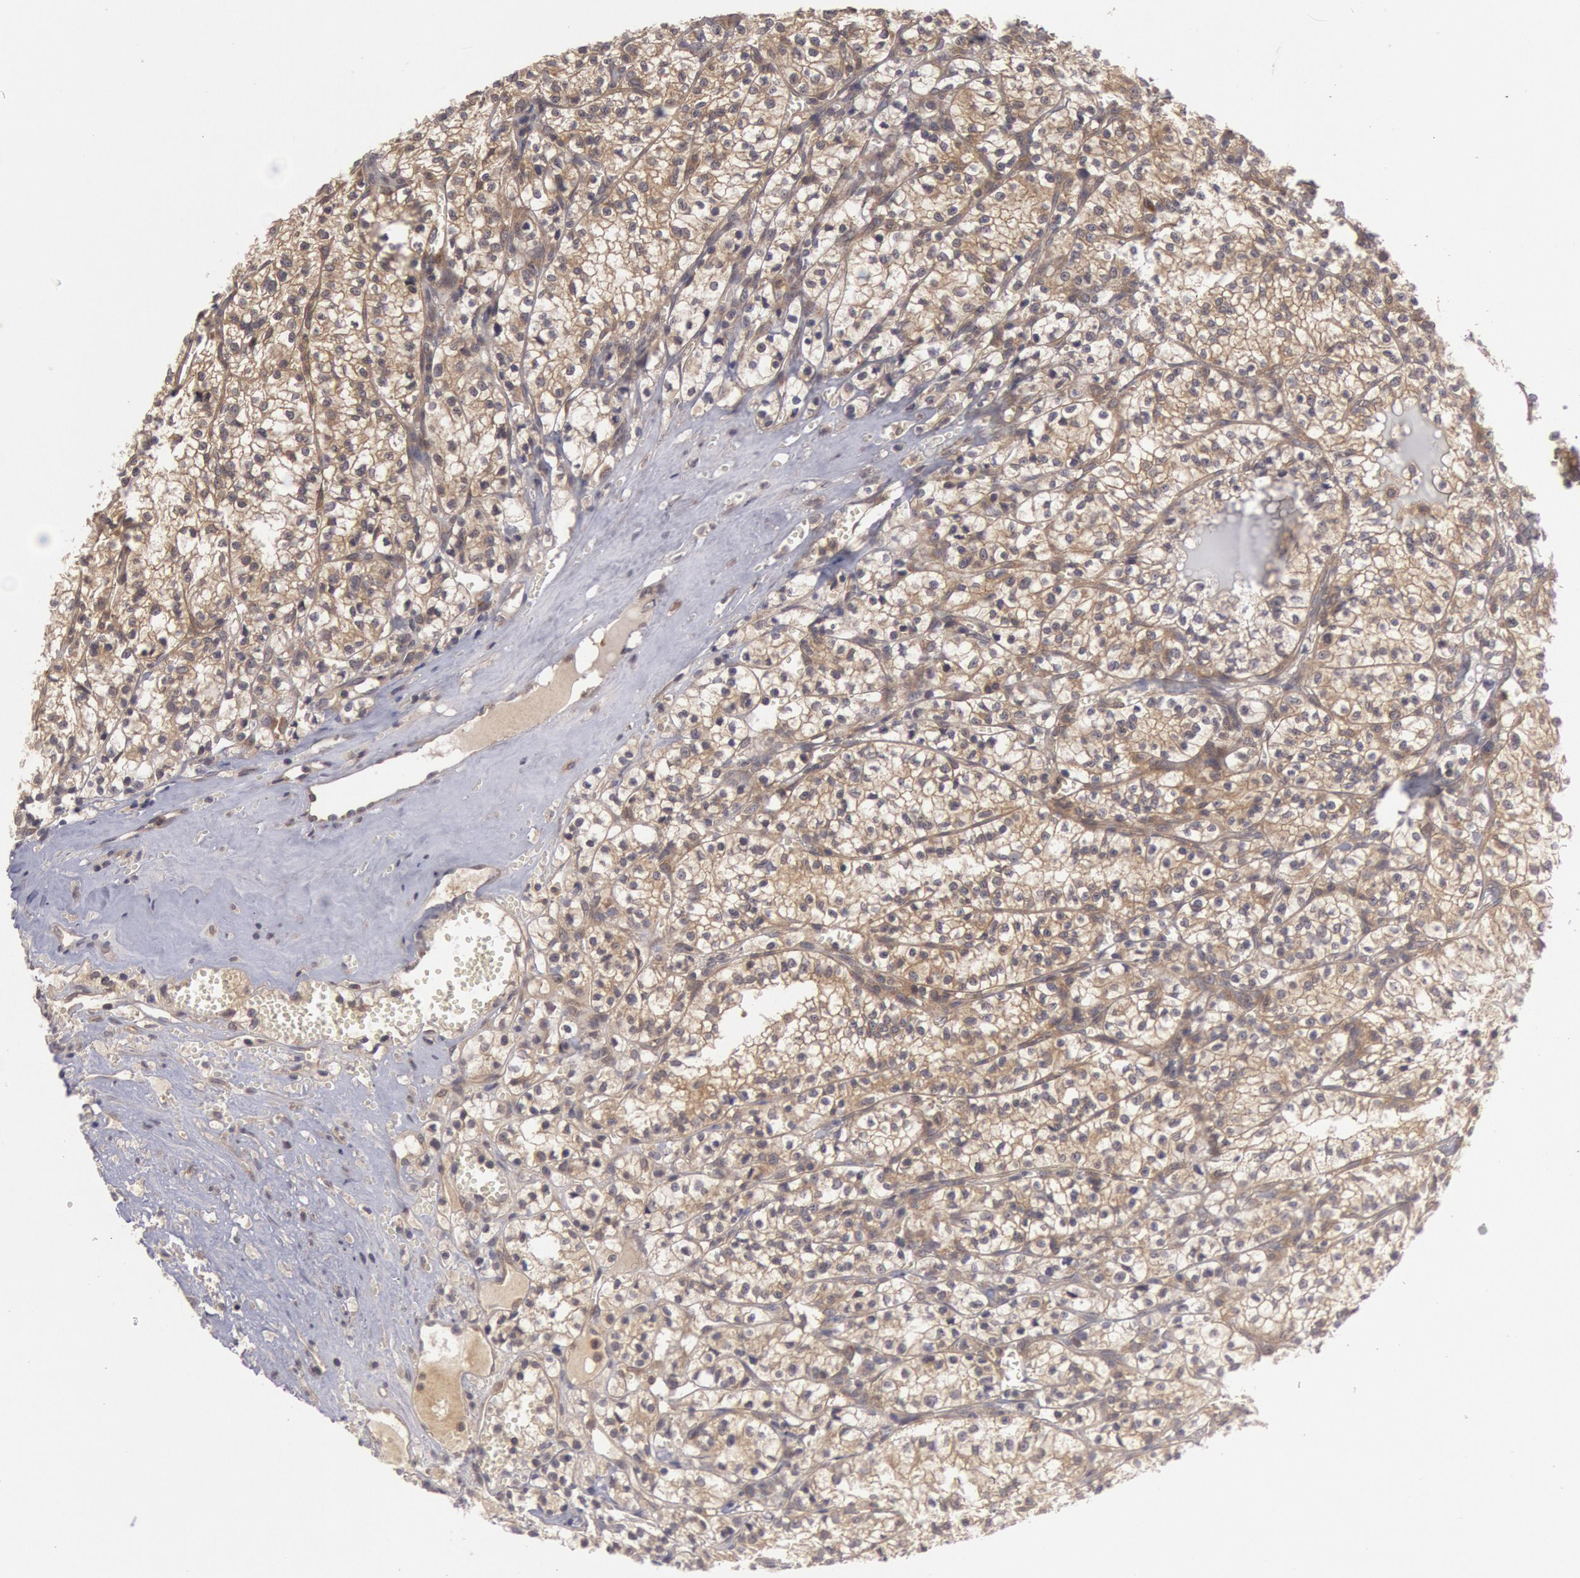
{"staining": {"intensity": "moderate", "quantity": ">75%", "location": "cytoplasmic/membranous"}, "tissue": "renal cancer", "cell_type": "Tumor cells", "image_type": "cancer", "snomed": [{"axis": "morphology", "description": "Adenocarcinoma, NOS"}, {"axis": "topography", "description": "Kidney"}], "caption": "This photomicrograph reveals renal cancer stained with immunohistochemistry (IHC) to label a protein in brown. The cytoplasmic/membranous of tumor cells show moderate positivity for the protein. Nuclei are counter-stained blue.", "gene": "BRAF", "patient": {"sex": "male", "age": 61}}